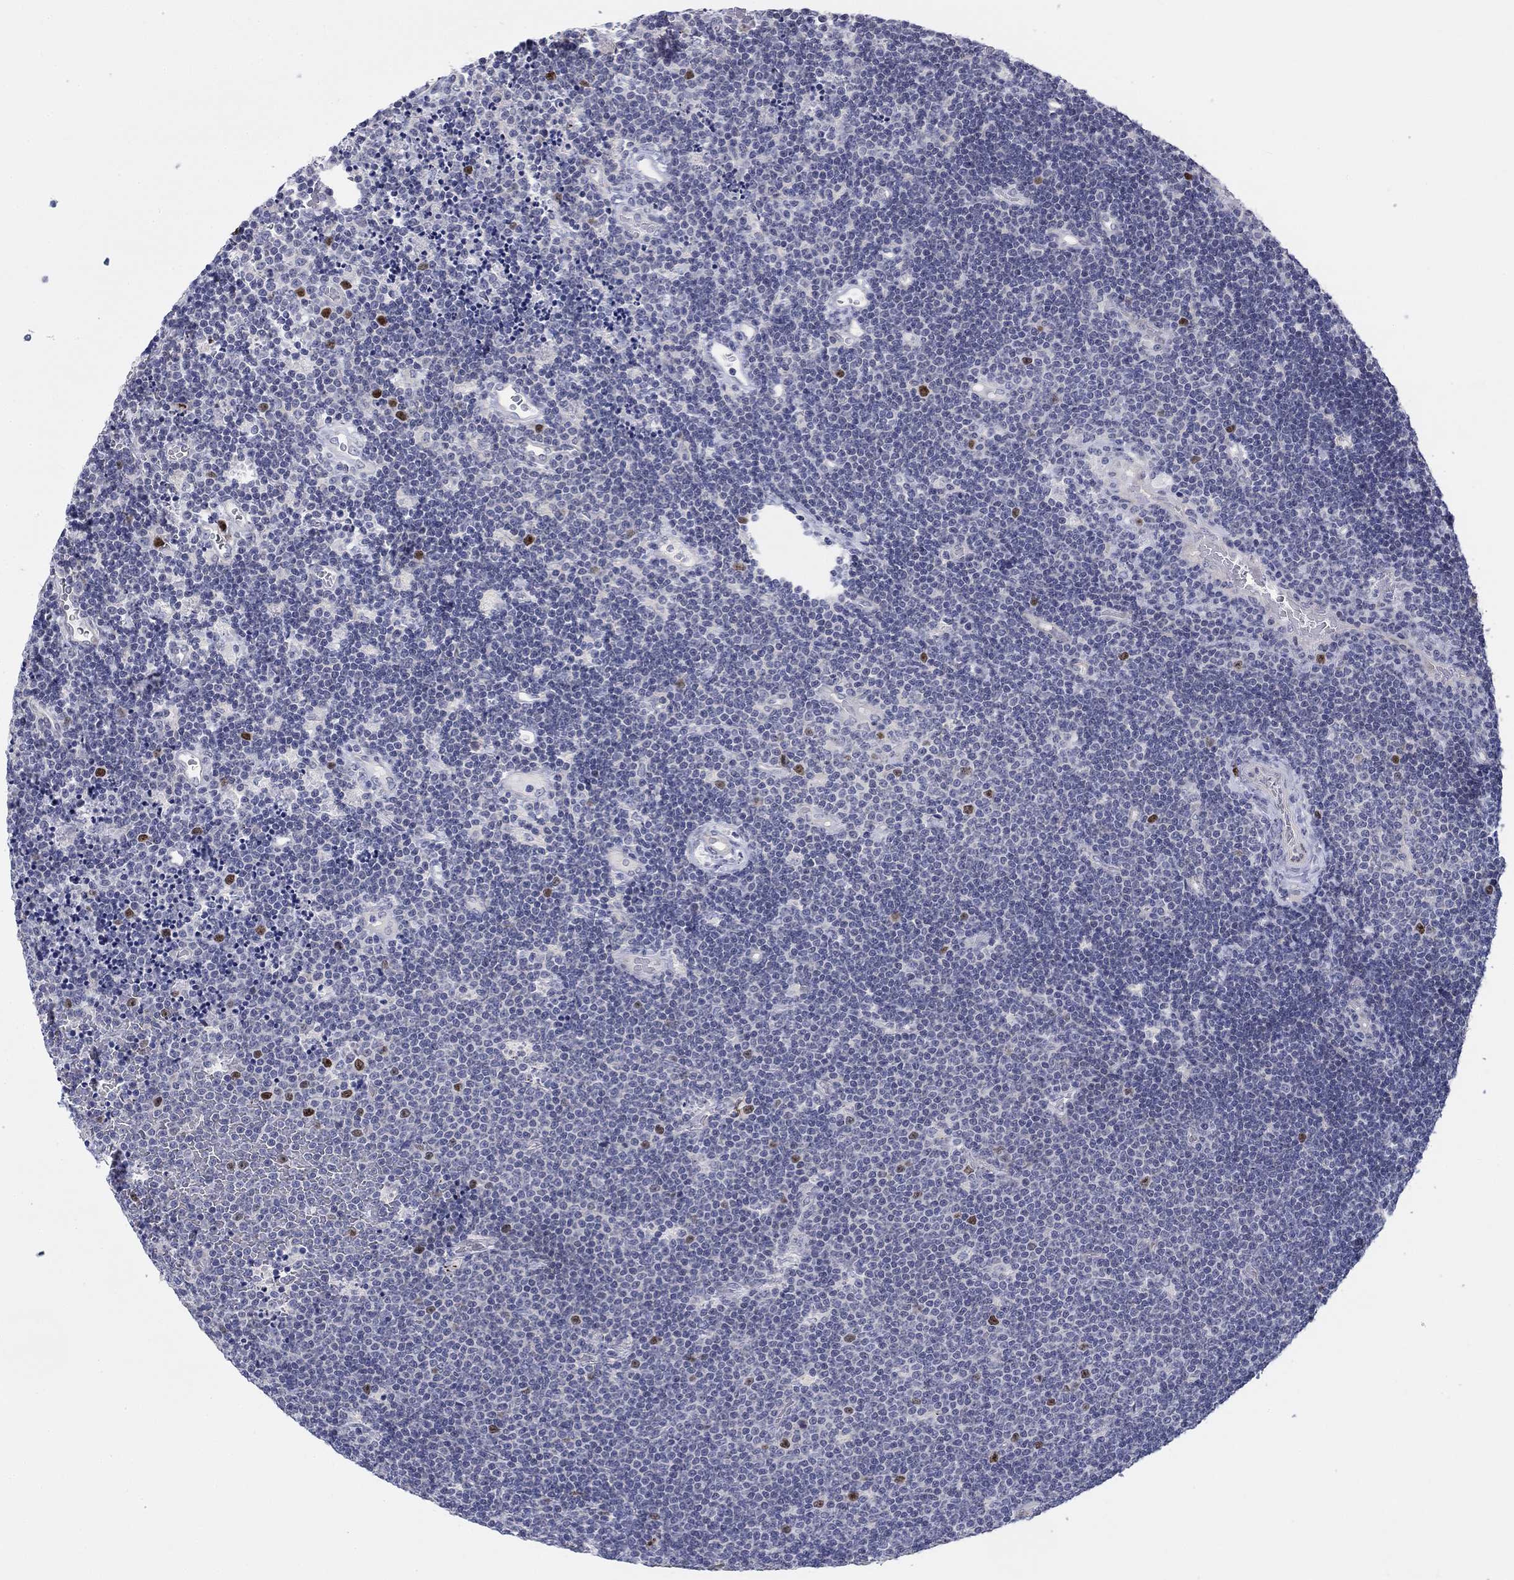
{"staining": {"intensity": "negative", "quantity": "none", "location": "none"}, "tissue": "lymphoma", "cell_type": "Tumor cells", "image_type": "cancer", "snomed": [{"axis": "morphology", "description": "Malignant lymphoma, non-Hodgkin's type, Low grade"}, {"axis": "topography", "description": "Brain"}], "caption": "The IHC photomicrograph has no significant expression in tumor cells of lymphoma tissue.", "gene": "PRC1", "patient": {"sex": "female", "age": 66}}